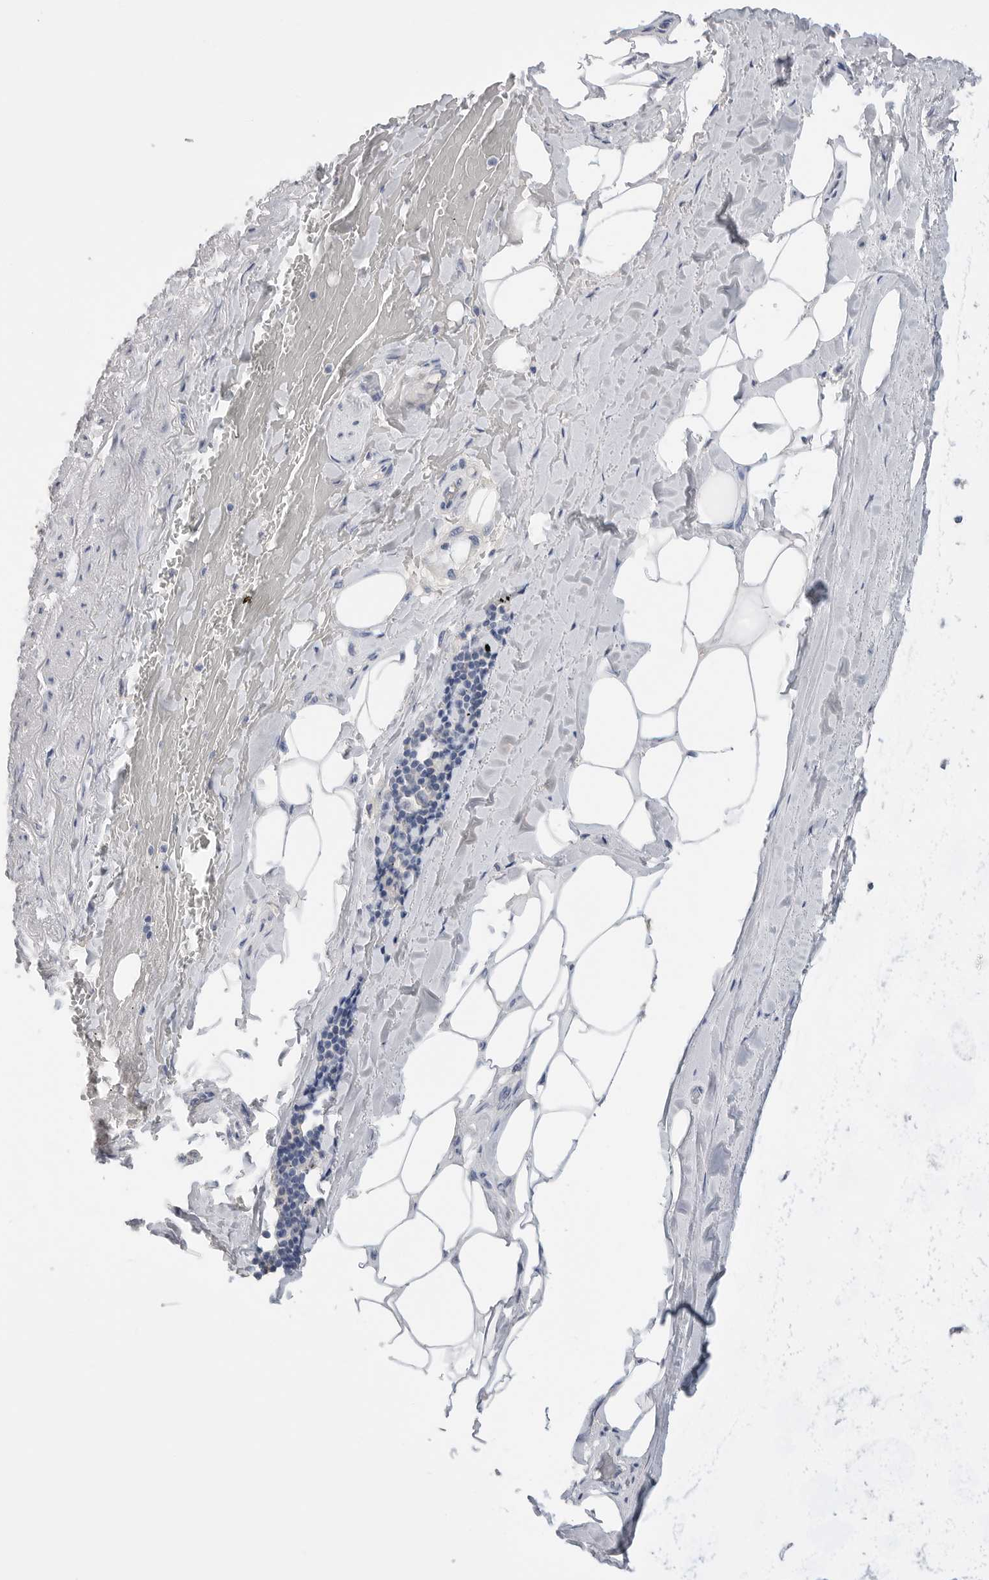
{"staining": {"intensity": "negative", "quantity": "none", "location": "none"}, "tissue": "bronchus", "cell_type": "Respiratory epithelial cells", "image_type": "normal", "snomed": [{"axis": "morphology", "description": "Normal tissue, NOS"}, {"axis": "topography", "description": "Bronchus"}], "caption": "A high-resolution micrograph shows immunohistochemistry staining of normal bronchus, which exhibits no significant expression in respiratory epithelial cells.", "gene": "FABP6", "patient": {"sex": "male", "age": 66}}